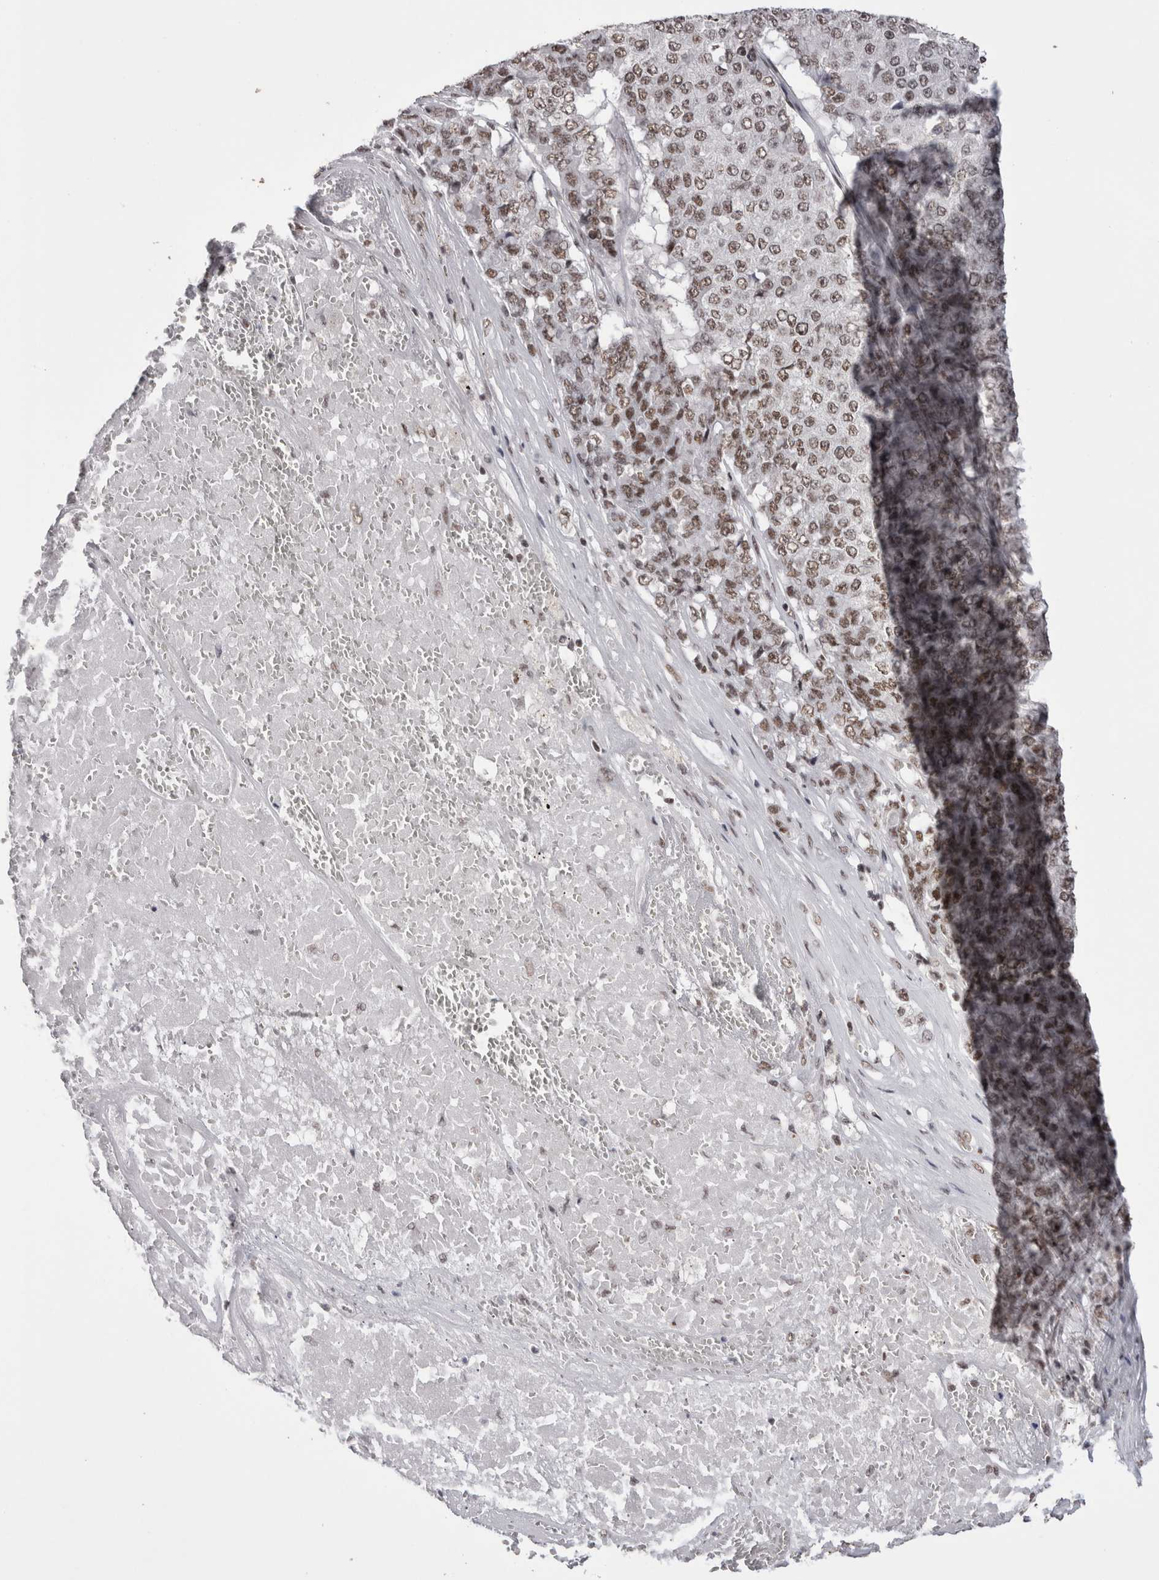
{"staining": {"intensity": "moderate", "quantity": ">75%", "location": "nuclear"}, "tissue": "pancreatic cancer", "cell_type": "Tumor cells", "image_type": "cancer", "snomed": [{"axis": "morphology", "description": "Adenocarcinoma, NOS"}, {"axis": "topography", "description": "Pancreas"}], "caption": "A photomicrograph of pancreatic cancer stained for a protein displays moderate nuclear brown staining in tumor cells.", "gene": "SMC1A", "patient": {"sex": "male", "age": 50}}